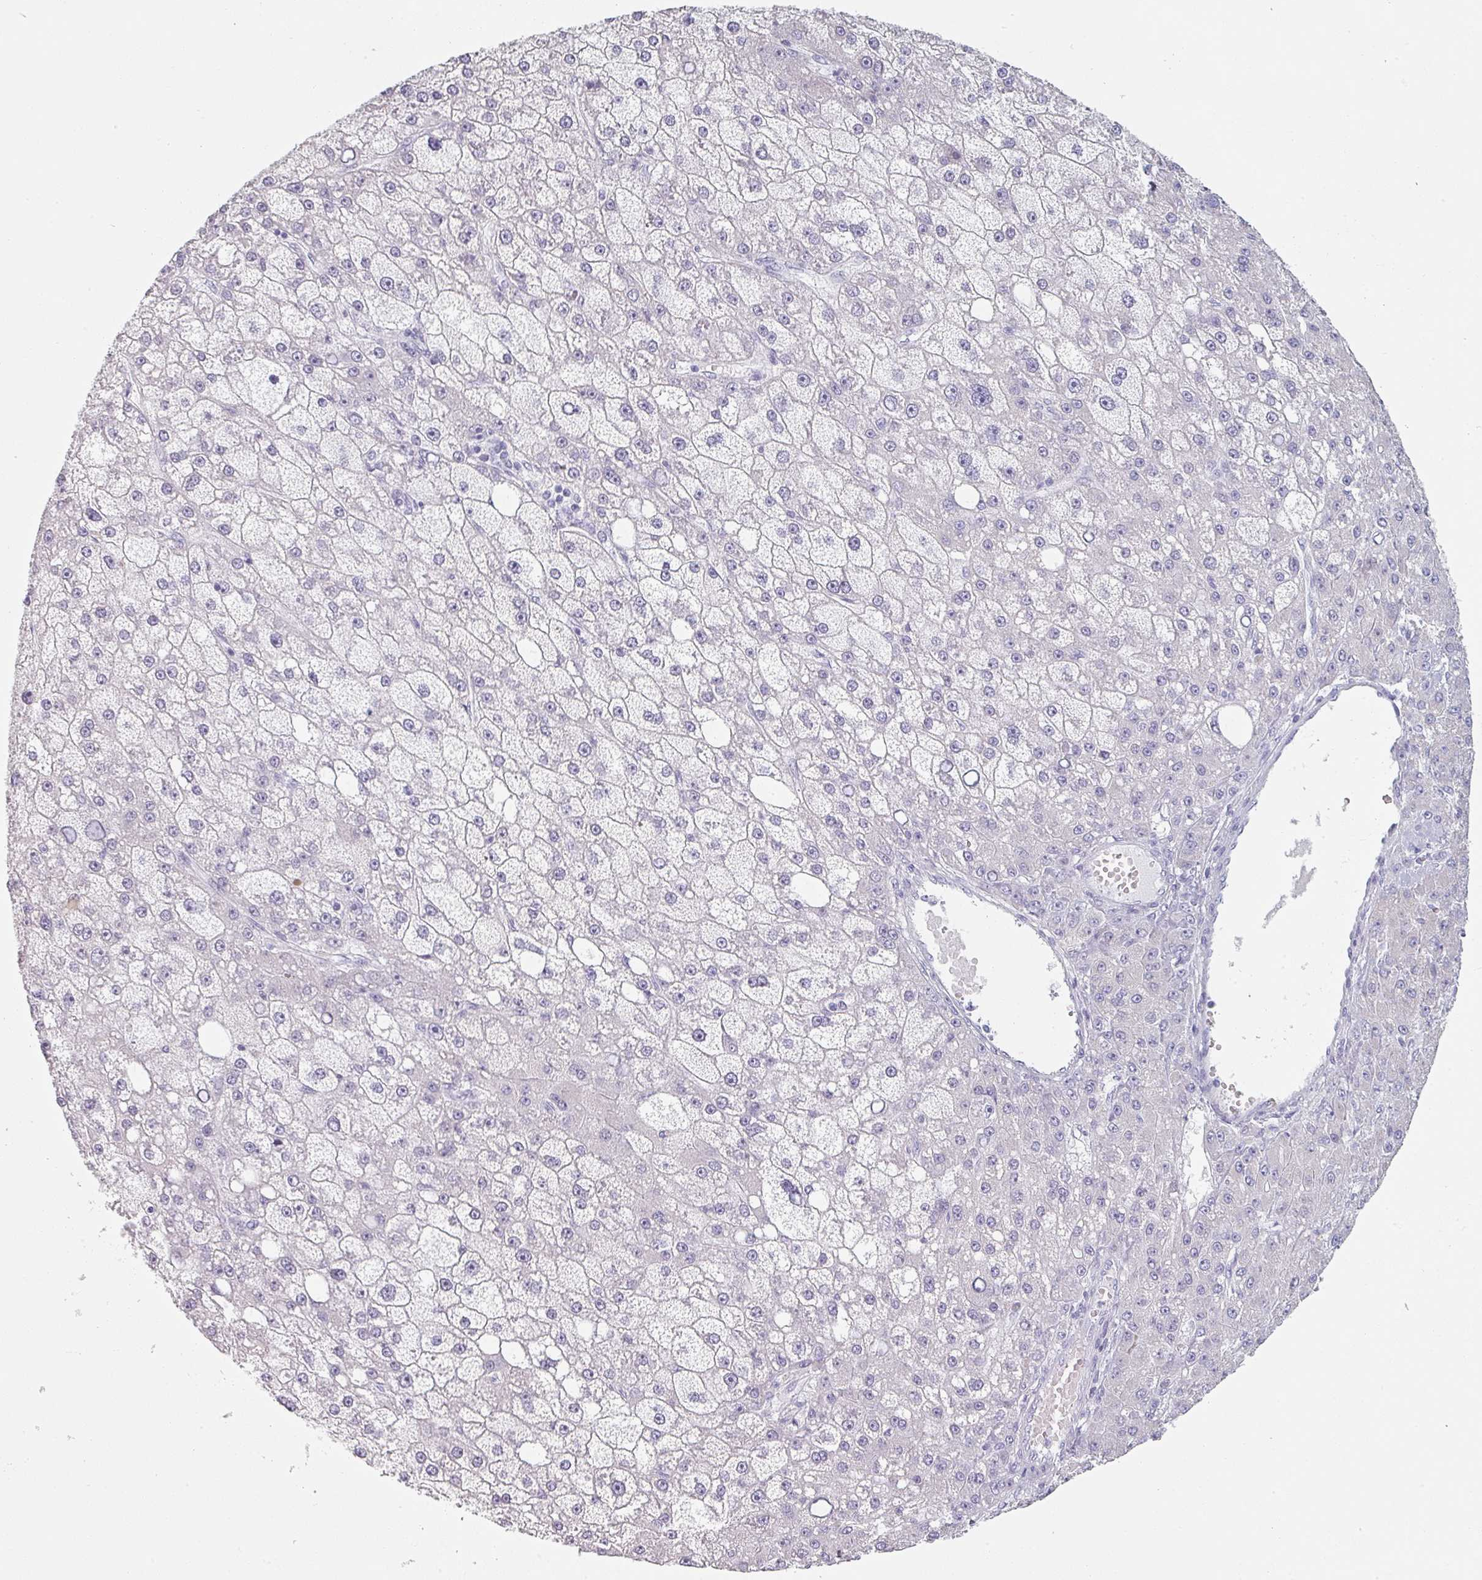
{"staining": {"intensity": "negative", "quantity": "none", "location": "none"}, "tissue": "liver cancer", "cell_type": "Tumor cells", "image_type": "cancer", "snomed": [{"axis": "morphology", "description": "Carcinoma, Hepatocellular, NOS"}, {"axis": "topography", "description": "Liver"}], "caption": "Tumor cells show no significant protein expression in liver hepatocellular carcinoma.", "gene": "SFTPA1", "patient": {"sex": "male", "age": 67}}